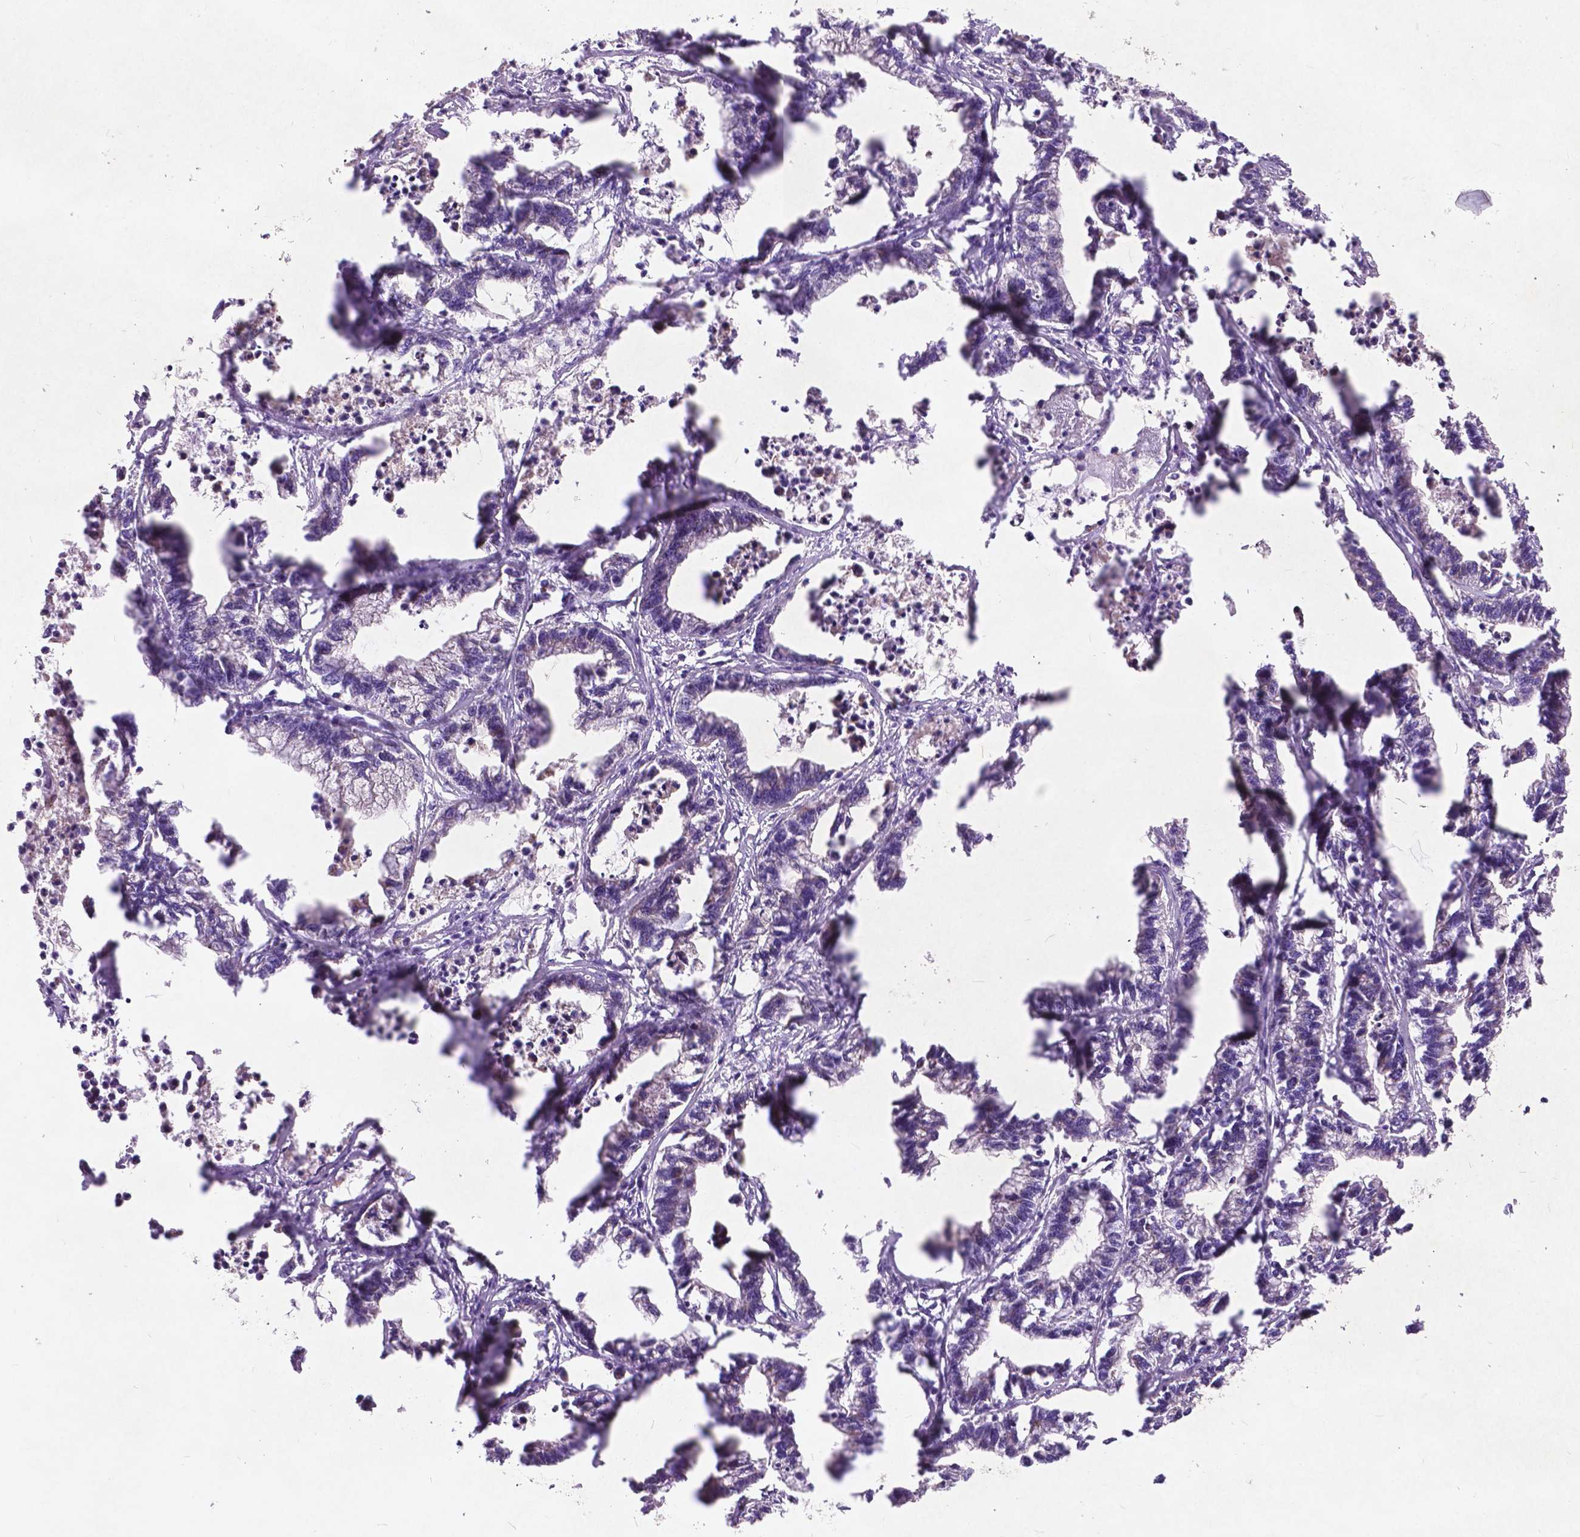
{"staining": {"intensity": "weak", "quantity": "25%-75%", "location": "cytoplasmic/membranous"}, "tissue": "stomach cancer", "cell_type": "Tumor cells", "image_type": "cancer", "snomed": [{"axis": "morphology", "description": "Adenocarcinoma, NOS"}, {"axis": "topography", "description": "Stomach"}], "caption": "Weak cytoplasmic/membranous expression is identified in about 25%-75% of tumor cells in stomach cancer.", "gene": "ATG4D", "patient": {"sex": "male", "age": 83}}